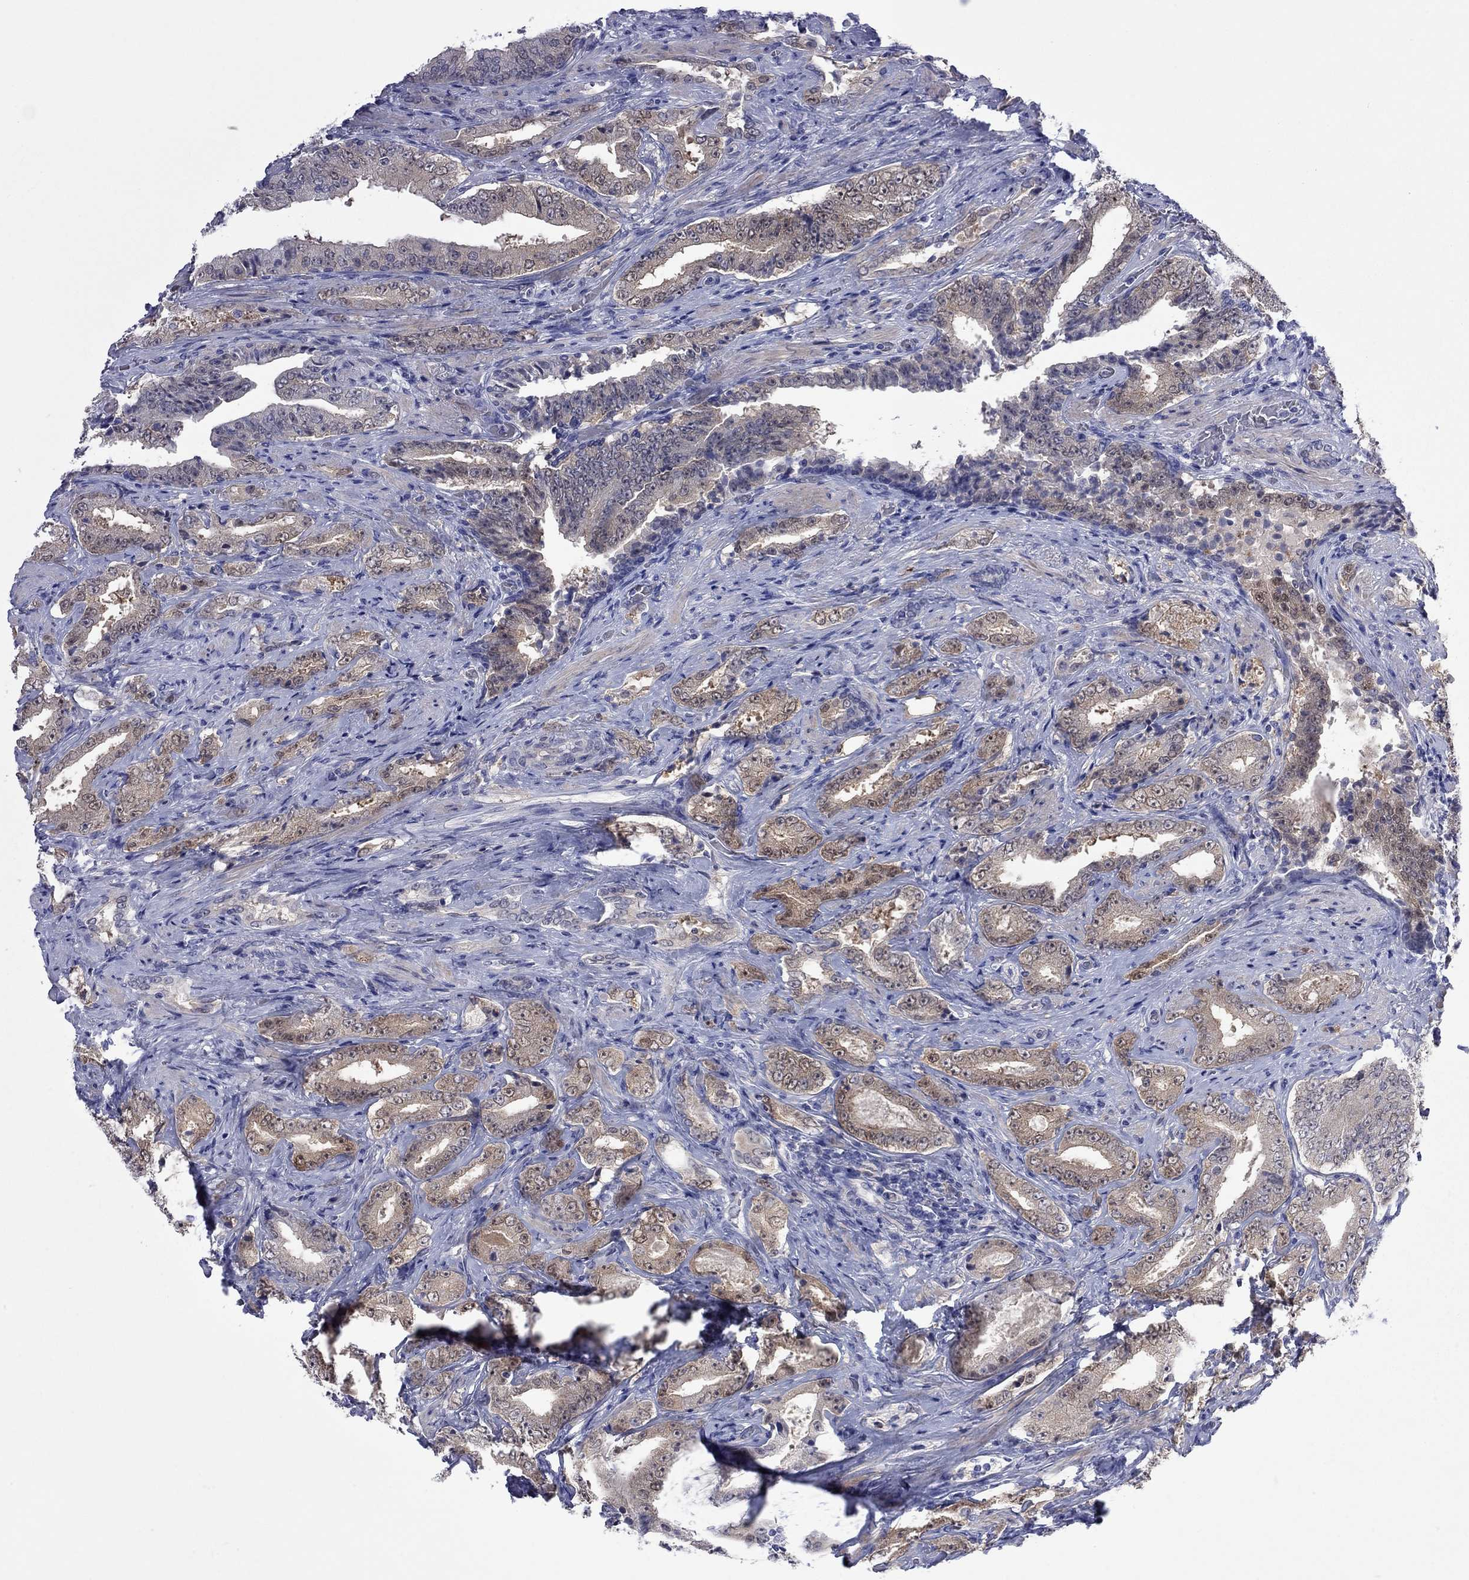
{"staining": {"intensity": "weak", "quantity": "25%-75%", "location": "cytoplasmic/membranous"}, "tissue": "prostate cancer", "cell_type": "Tumor cells", "image_type": "cancer", "snomed": [{"axis": "morphology", "description": "Adenocarcinoma, Low grade"}, {"axis": "topography", "description": "Prostate and seminal vesicle, NOS"}], "caption": "Prostate low-grade adenocarcinoma tissue demonstrates weak cytoplasmic/membranous staining in about 25%-75% of tumor cells", "gene": "CTNNBIP1", "patient": {"sex": "male", "age": 61}}